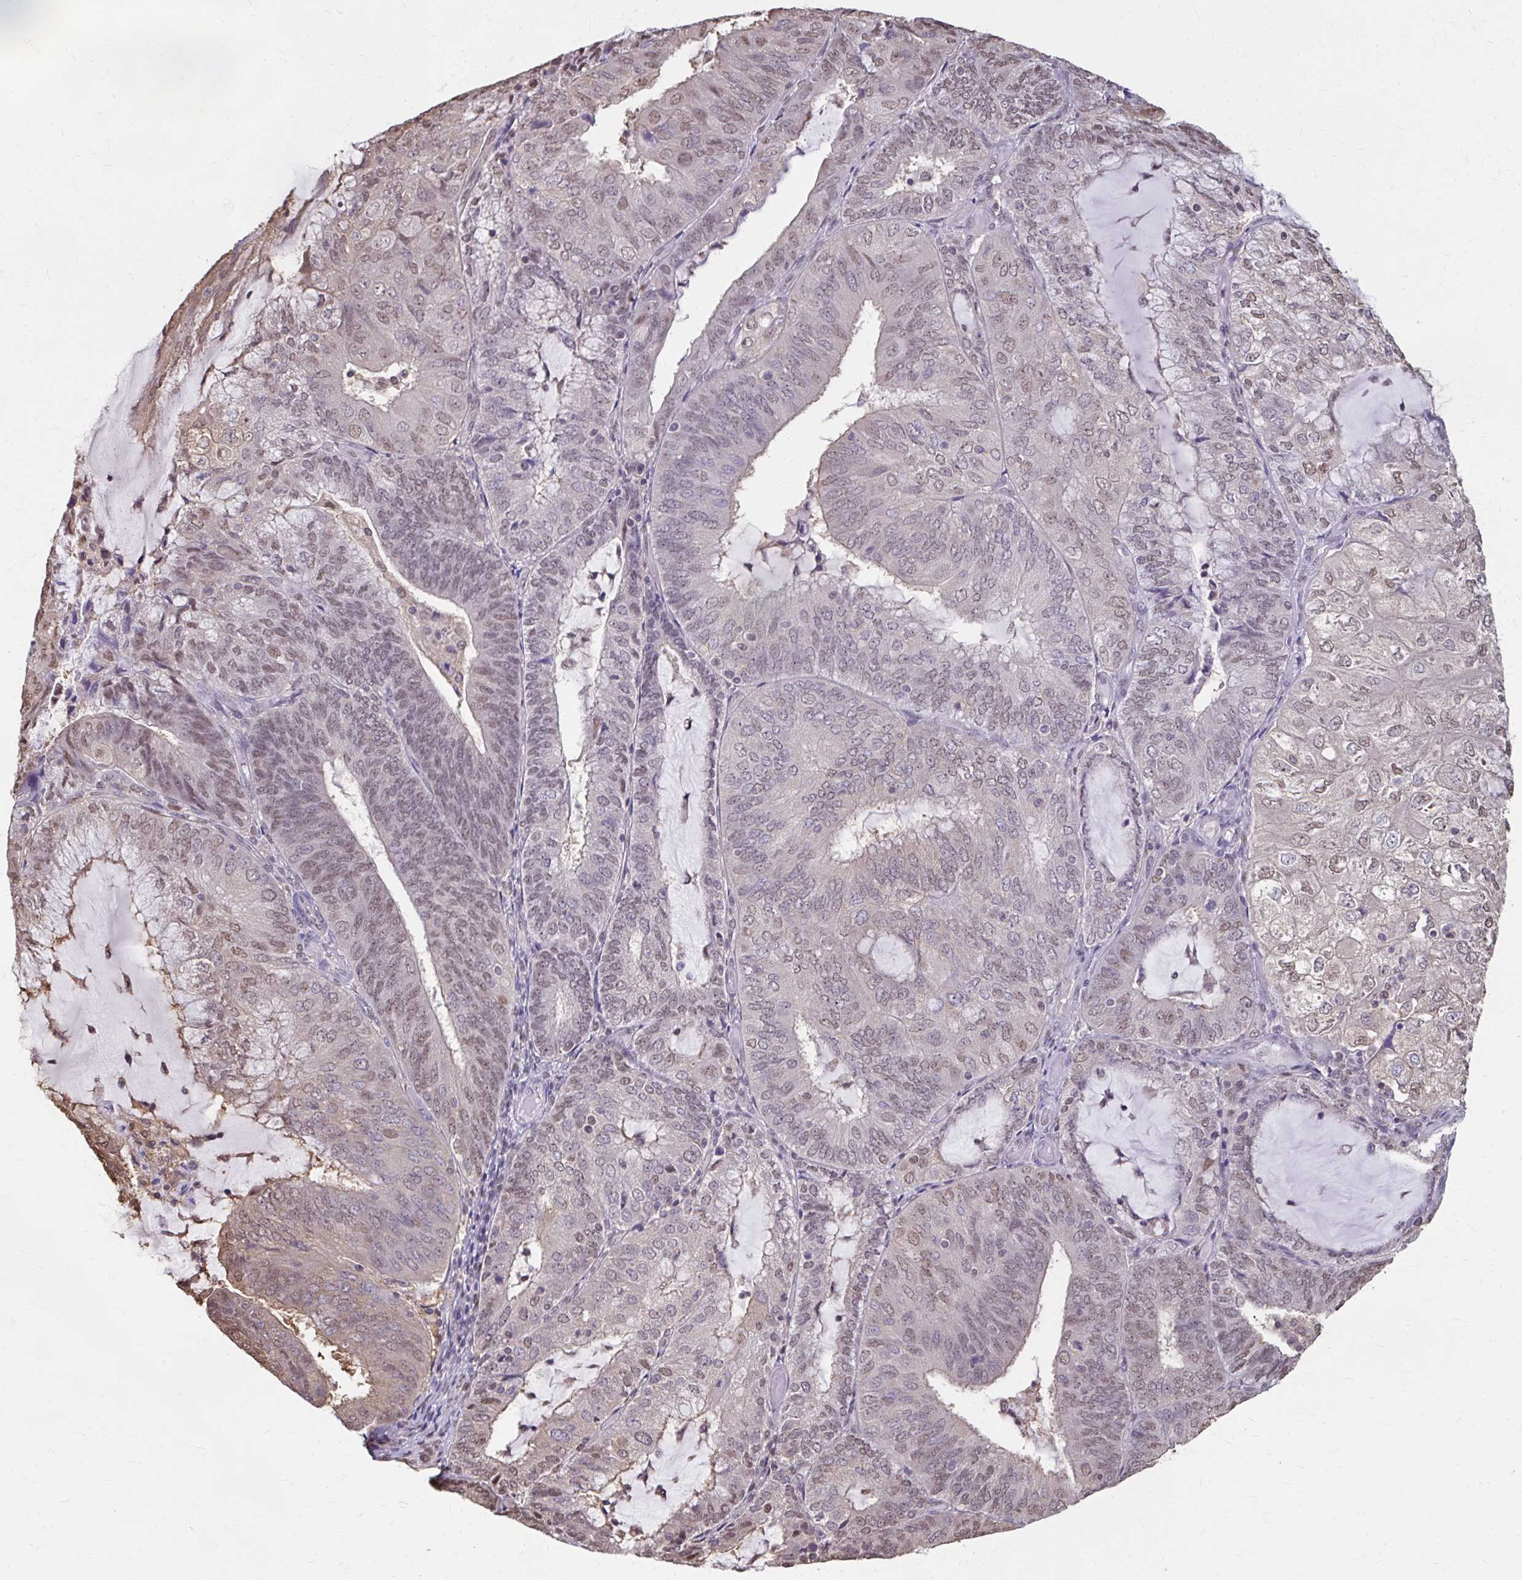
{"staining": {"intensity": "weak", "quantity": "25%-75%", "location": "nuclear"}, "tissue": "endometrial cancer", "cell_type": "Tumor cells", "image_type": "cancer", "snomed": [{"axis": "morphology", "description": "Adenocarcinoma, NOS"}, {"axis": "topography", "description": "Endometrium"}], "caption": "Immunohistochemical staining of endometrial adenocarcinoma exhibits weak nuclear protein positivity in about 25%-75% of tumor cells.", "gene": "ING4", "patient": {"sex": "female", "age": 81}}